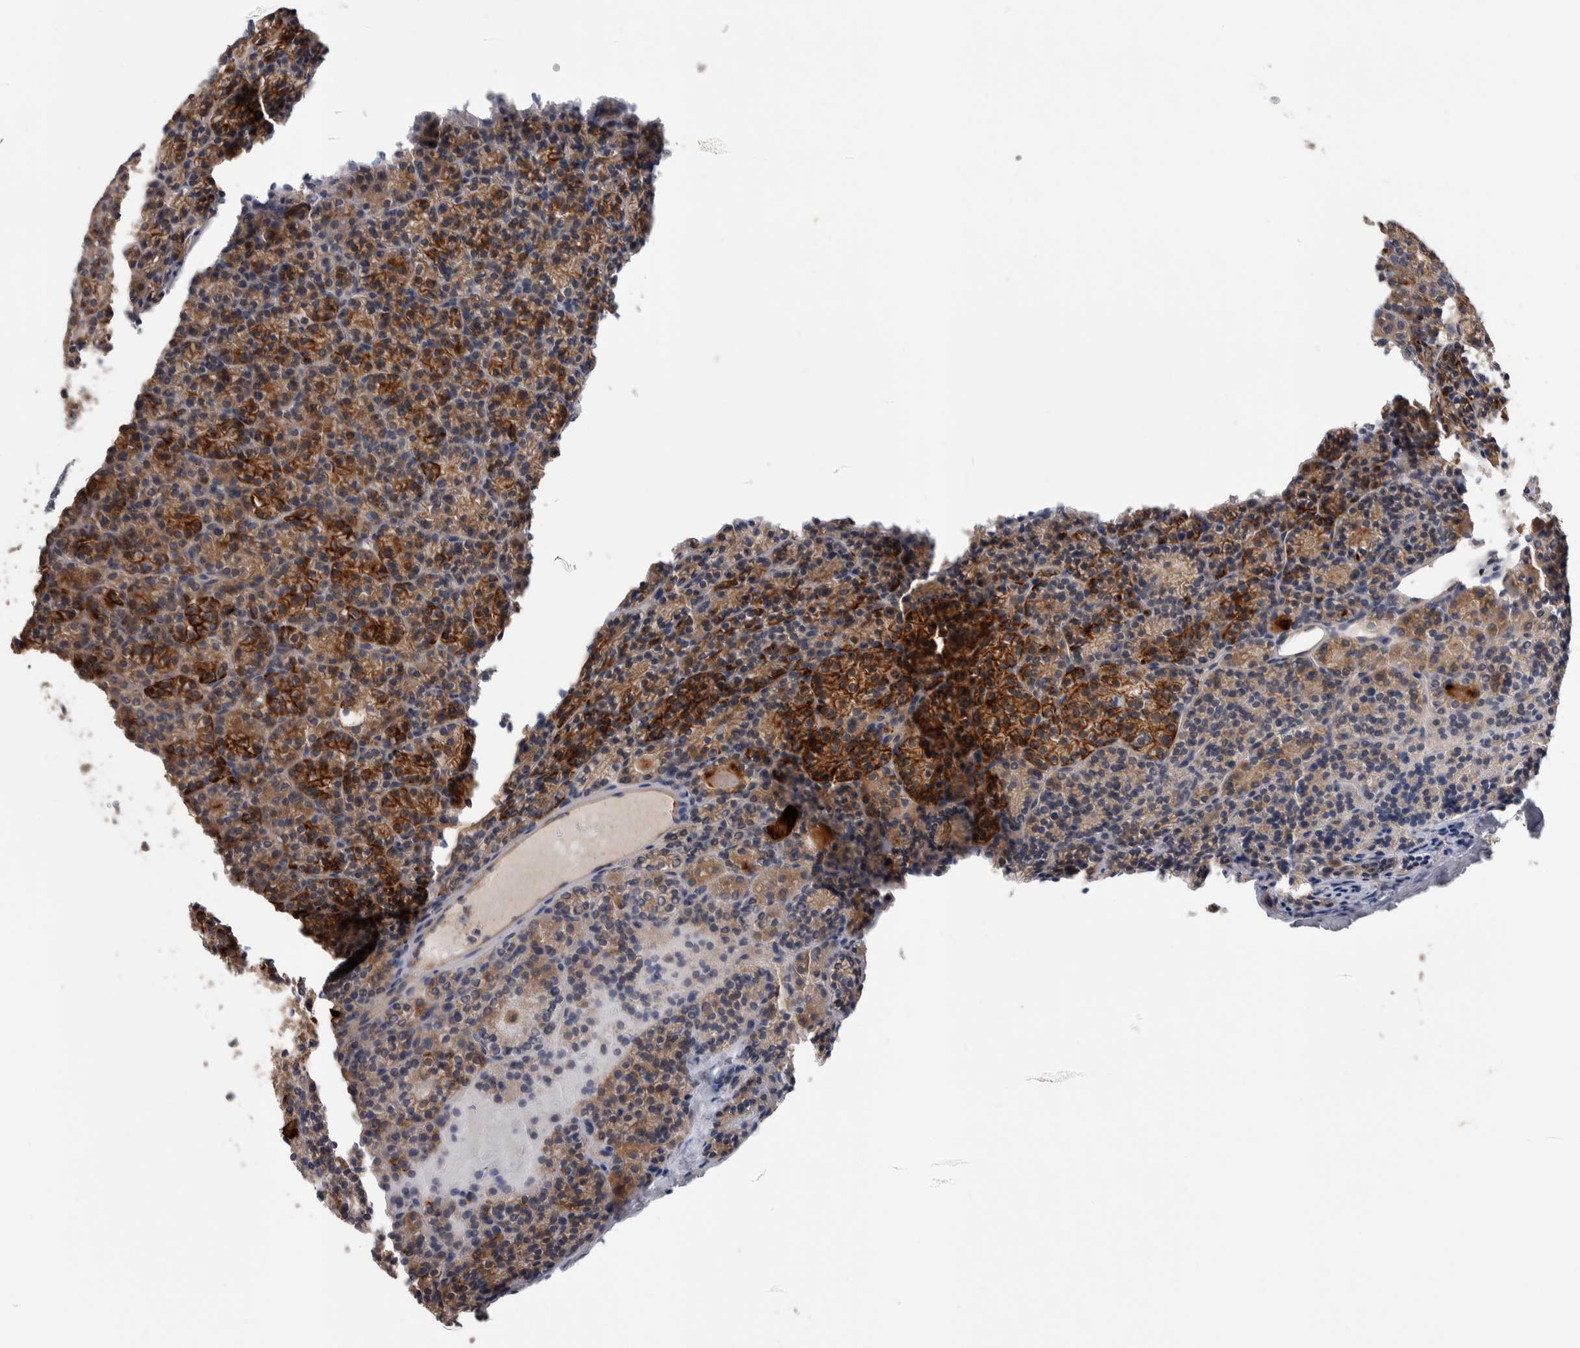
{"staining": {"intensity": "moderate", "quantity": ">75%", "location": "cytoplasmic/membranous"}, "tissue": "parathyroid gland", "cell_type": "Glandular cells", "image_type": "normal", "snomed": [{"axis": "morphology", "description": "Normal tissue, NOS"}, {"axis": "morphology", "description": "Adenoma, NOS"}, {"axis": "topography", "description": "Parathyroid gland"}], "caption": "Immunohistochemical staining of benign human parathyroid gland shows moderate cytoplasmic/membranous protein expression in about >75% of glandular cells.", "gene": "SDCBP", "patient": {"sex": "female", "age": 64}}